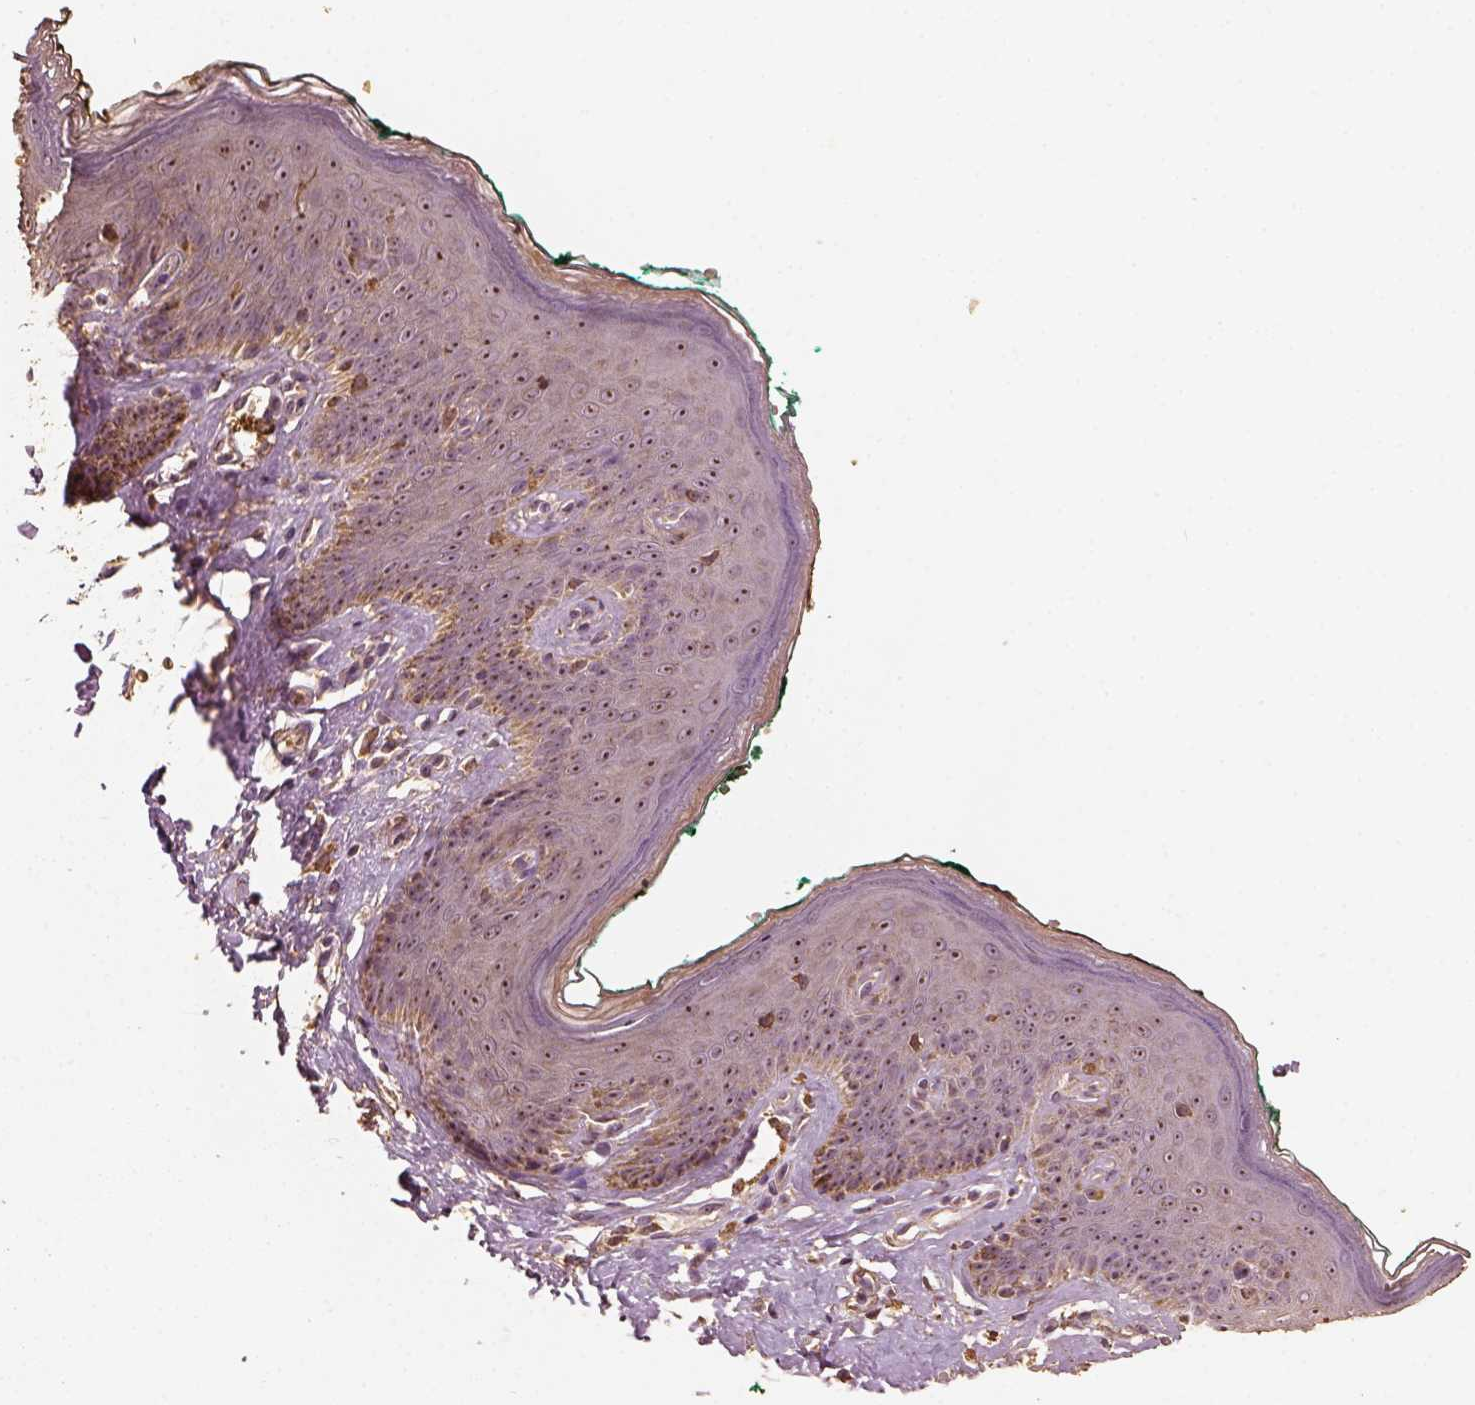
{"staining": {"intensity": "moderate", "quantity": ">75%", "location": "cytoplasmic/membranous,nuclear"}, "tissue": "skin", "cell_type": "Epidermal cells", "image_type": "normal", "snomed": [{"axis": "morphology", "description": "Normal tissue, NOS"}, {"axis": "topography", "description": "Vulva"}], "caption": "The histopathology image shows a brown stain indicating the presence of a protein in the cytoplasmic/membranous,nuclear of epidermal cells in skin. The protein of interest is shown in brown color, while the nuclei are stained blue.", "gene": "PTGES2", "patient": {"sex": "female", "age": 66}}